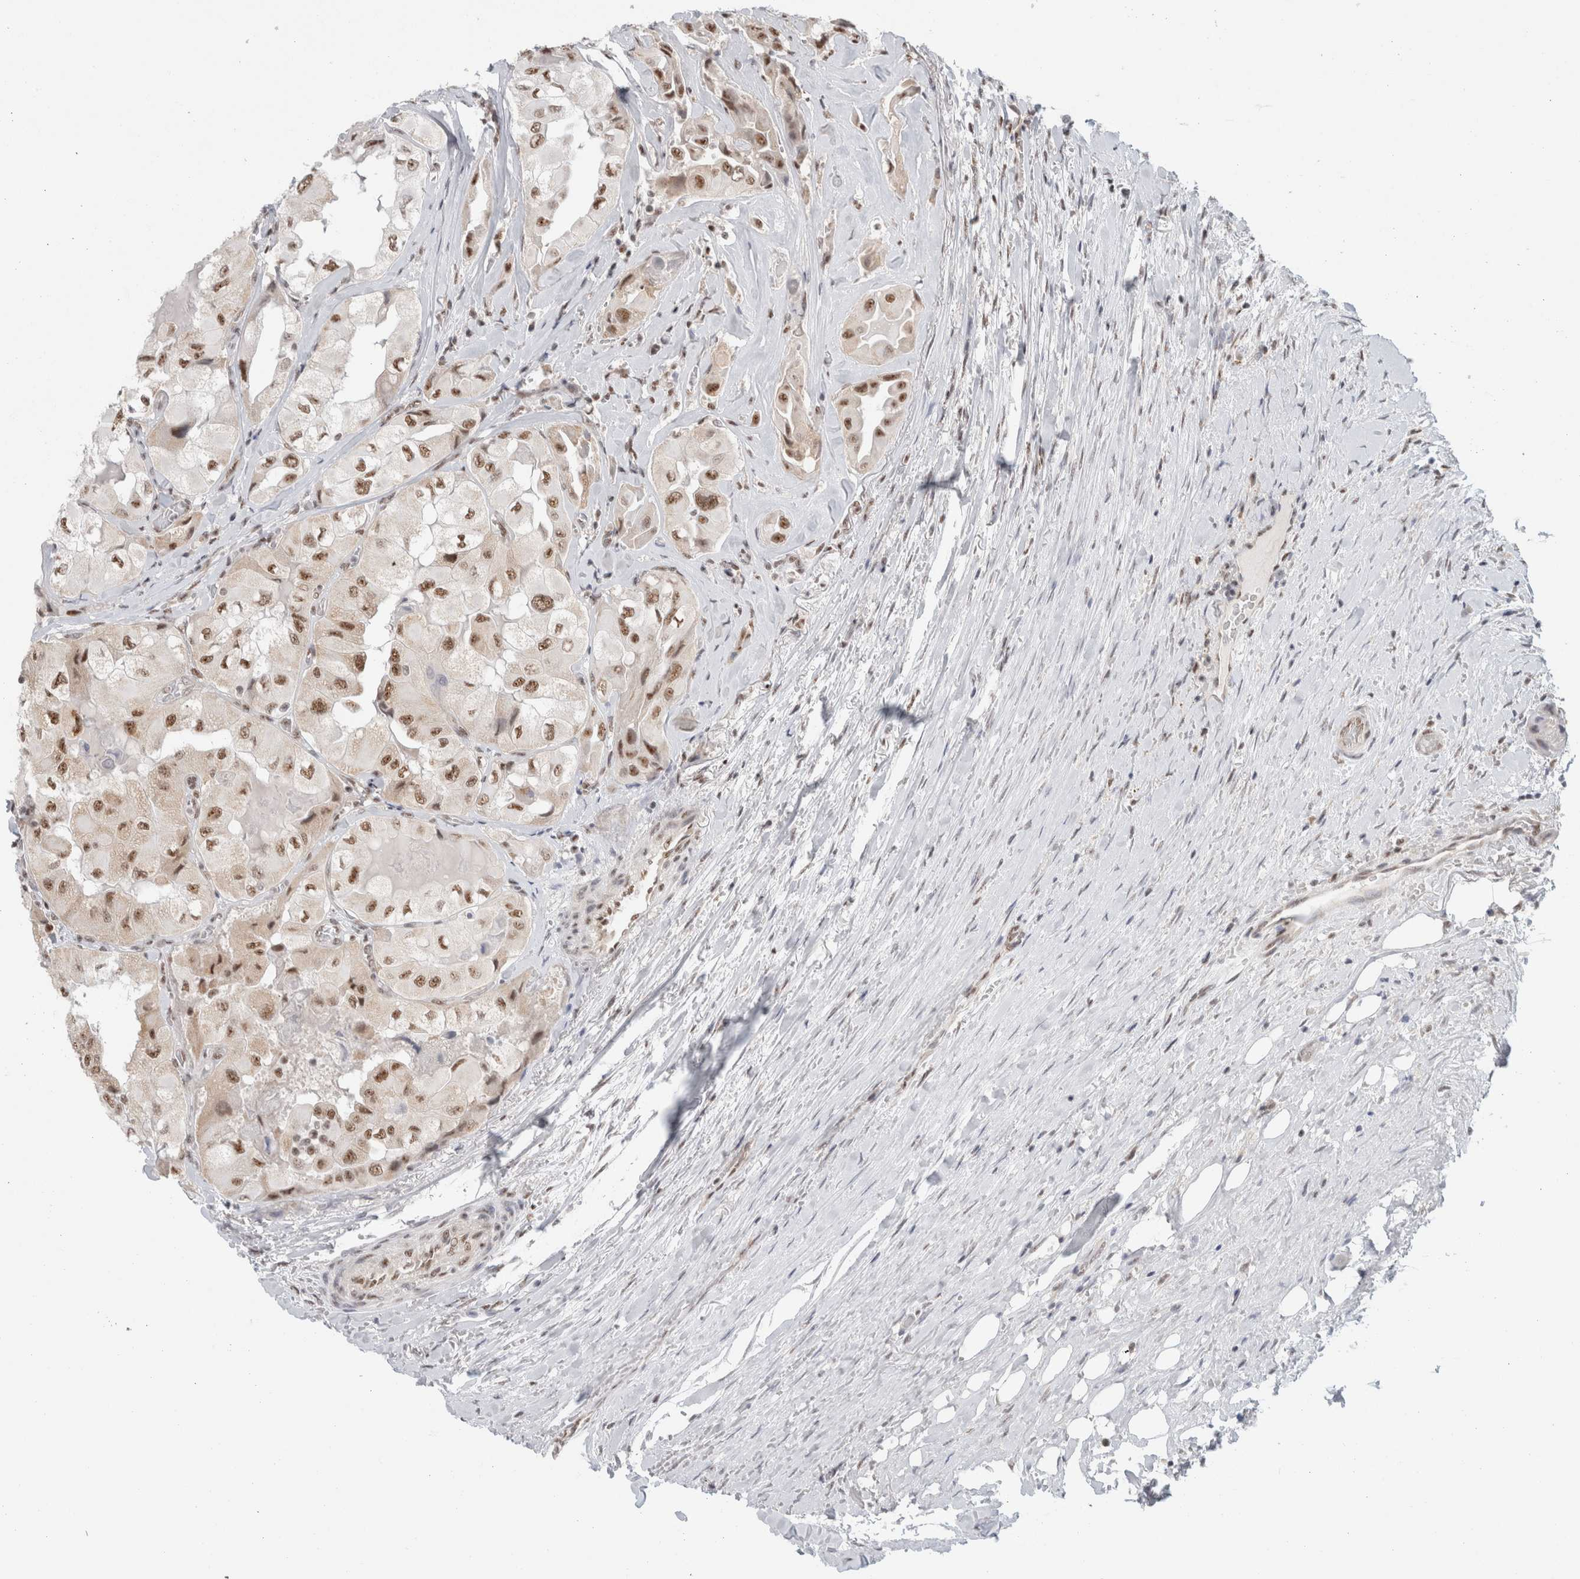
{"staining": {"intensity": "moderate", "quantity": ">75%", "location": "nuclear"}, "tissue": "thyroid cancer", "cell_type": "Tumor cells", "image_type": "cancer", "snomed": [{"axis": "morphology", "description": "Papillary adenocarcinoma, NOS"}, {"axis": "topography", "description": "Thyroid gland"}], "caption": "Thyroid cancer (papillary adenocarcinoma) stained with a brown dye exhibits moderate nuclear positive positivity in approximately >75% of tumor cells.", "gene": "TRMT12", "patient": {"sex": "female", "age": 59}}